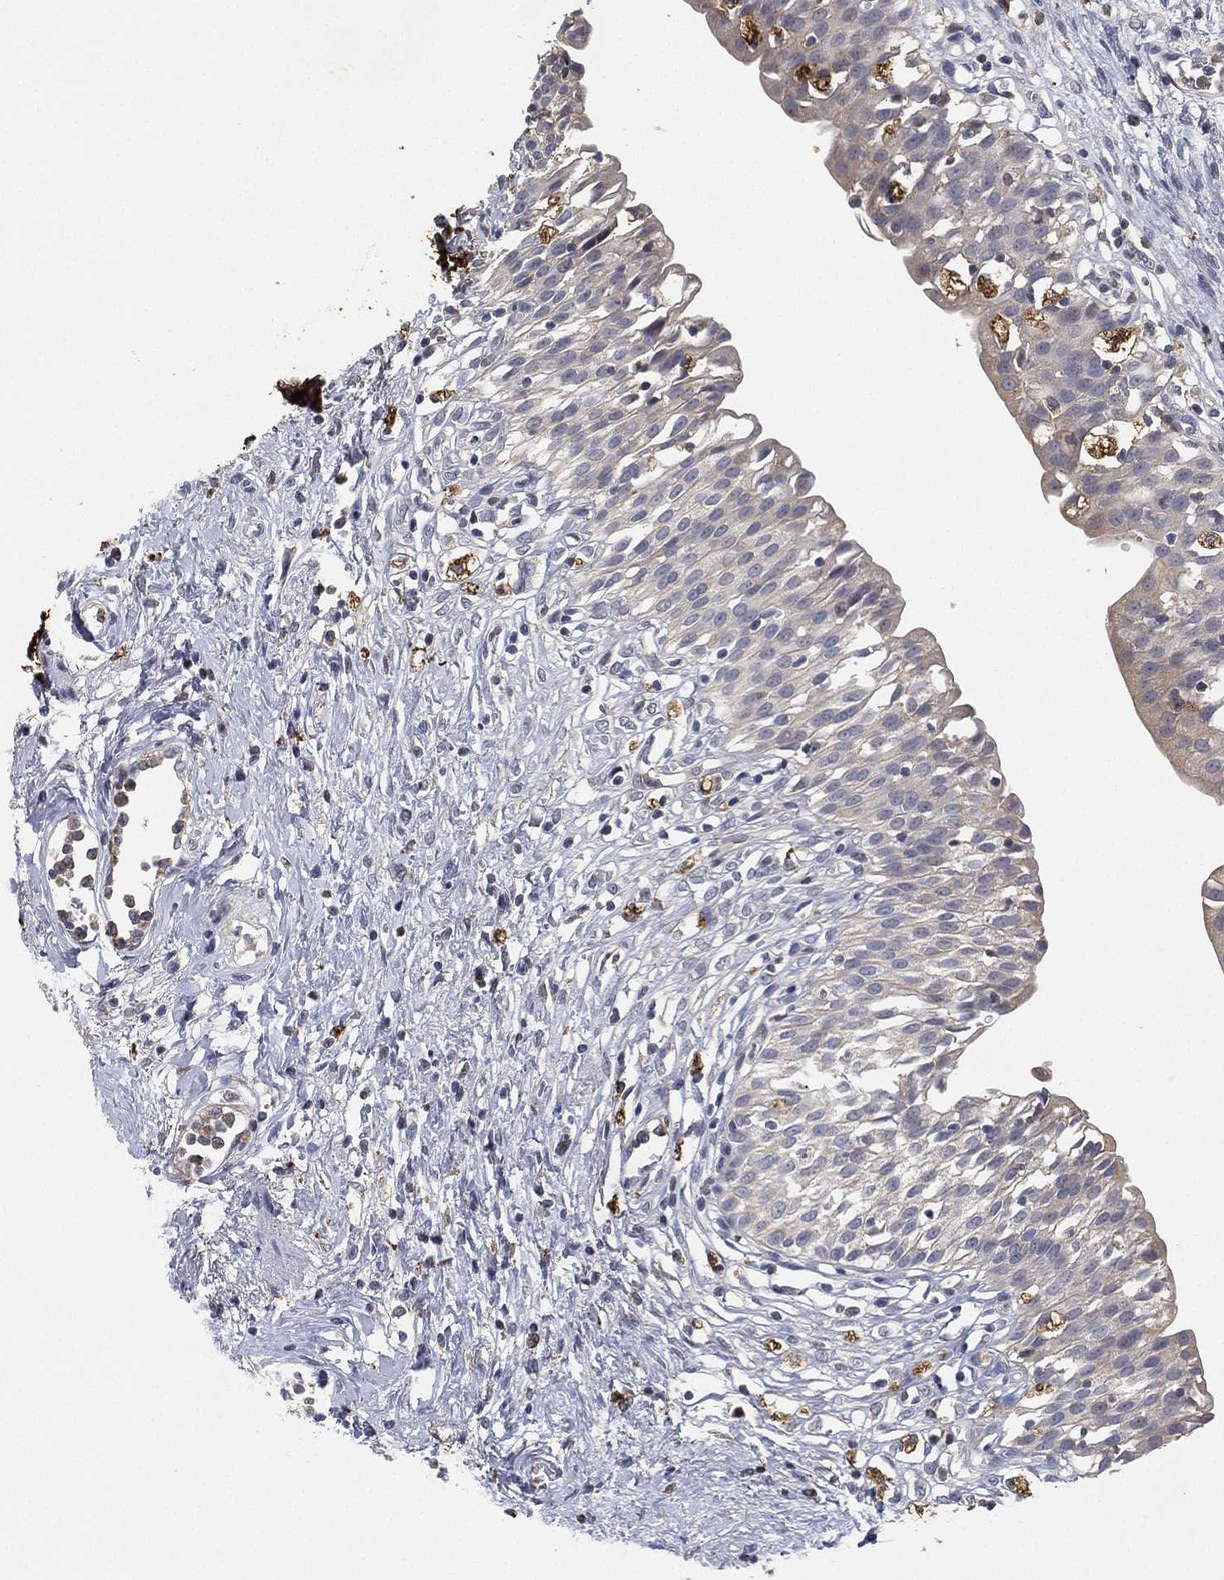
{"staining": {"intensity": "weak", "quantity": "<25%", "location": "cytoplasmic/membranous"}, "tissue": "urinary bladder", "cell_type": "Urothelial cells", "image_type": "normal", "snomed": [{"axis": "morphology", "description": "Normal tissue, NOS"}, {"axis": "topography", "description": "Urinary bladder"}], "caption": "DAB immunohistochemical staining of unremarkable human urinary bladder shows no significant expression in urothelial cells. (Brightfield microscopy of DAB immunohistochemistry at high magnification).", "gene": "CFAP251", "patient": {"sex": "male", "age": 76}}